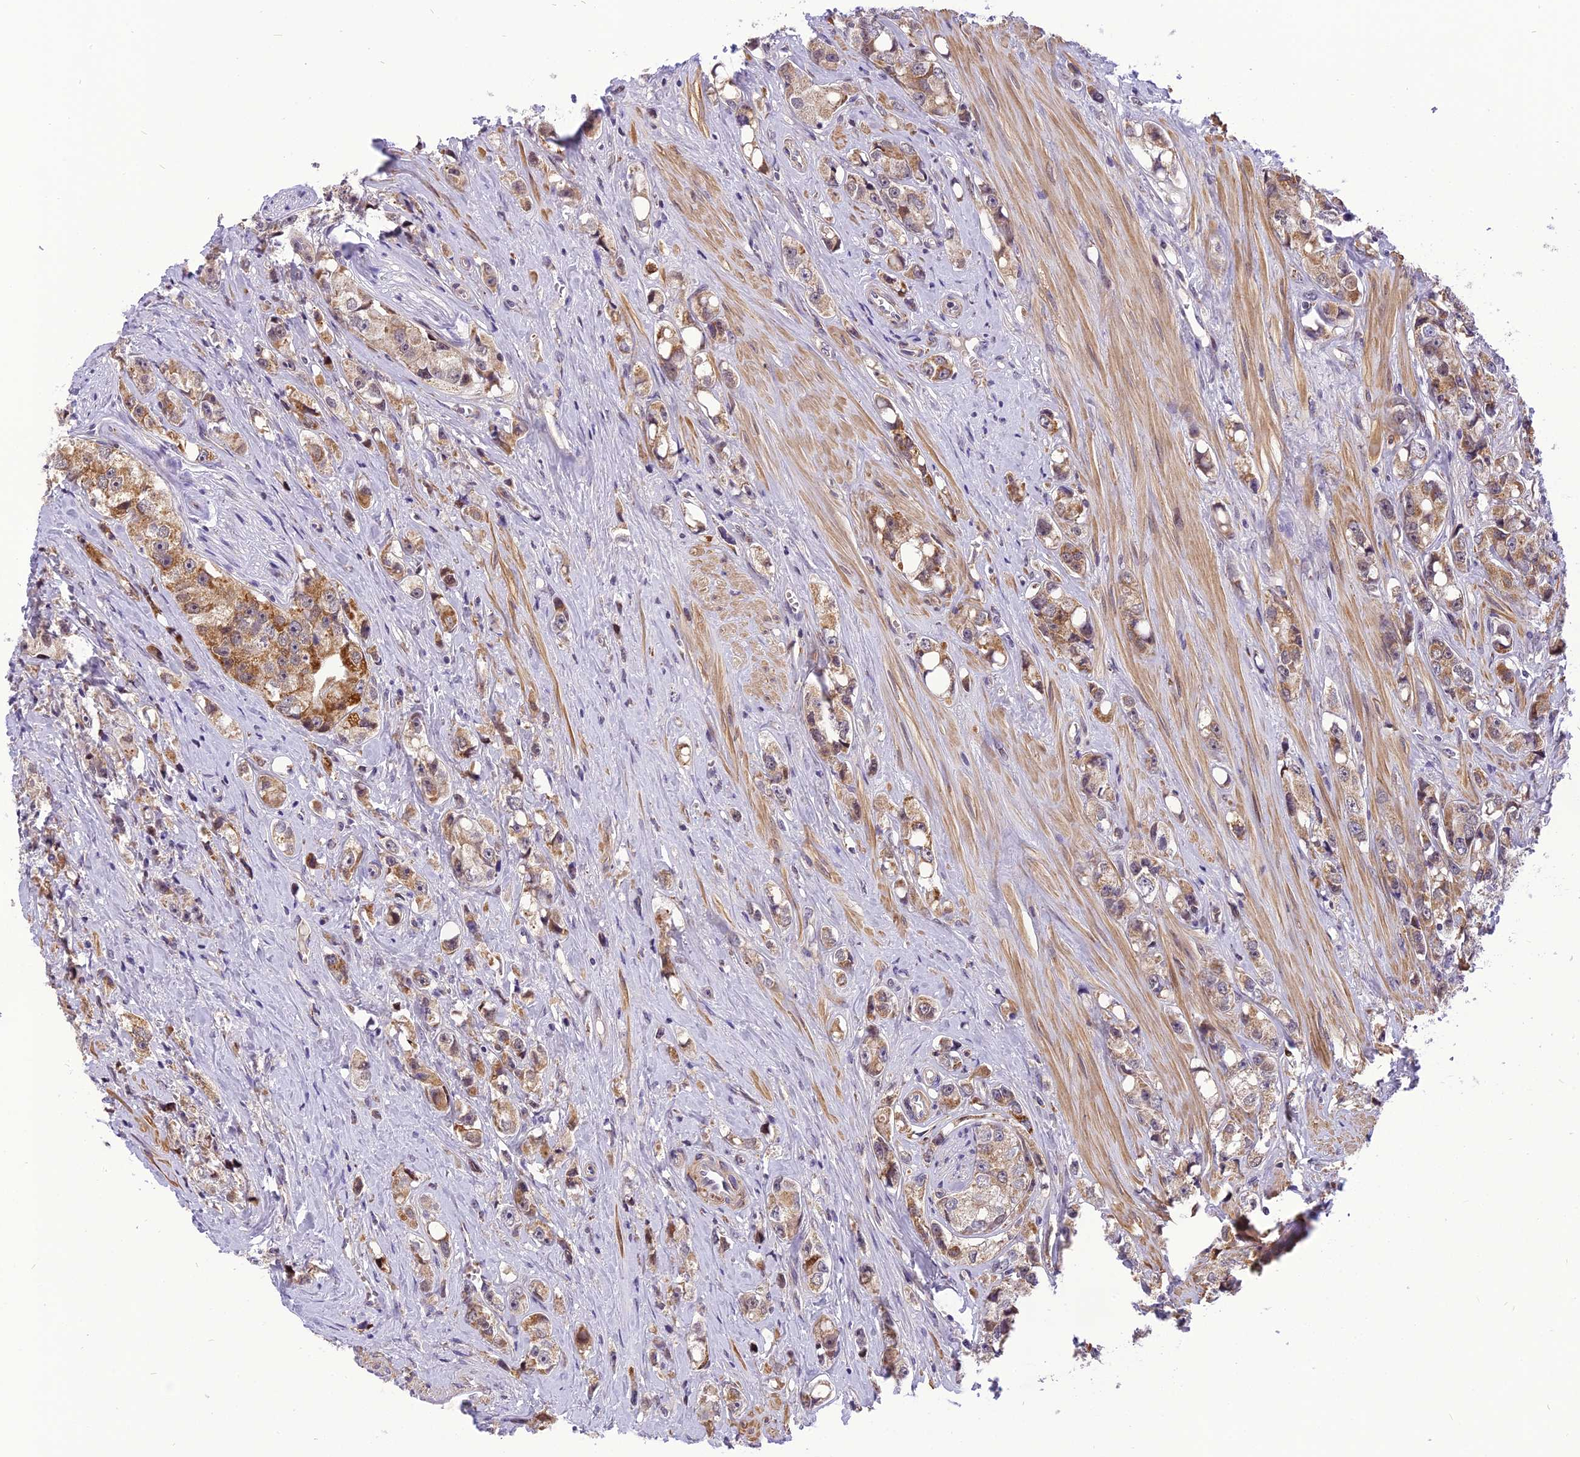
{"staining": {"intensity": "moderate", "quantity": ">75%", "location": "cytoplasmic/membranous"}, "tissue": "prostate cancer", "cell_type": "Tumor cells", "image_type": "cancer", "snomed": [{"axis": "morphology", "description": "Adenocarcinoma, High grade"}, {"axis": "topography", "description": "Prostate"}], "caption": "Moderate cytoplasmic/membranous expression for a protein is identified in approximately >75% of tumor cells of adenocarcinoma (high-grade) (prostate) using immunohistochemistry.", "gene": "CMC1", "patient": {"sex": "male", "age": 74}}